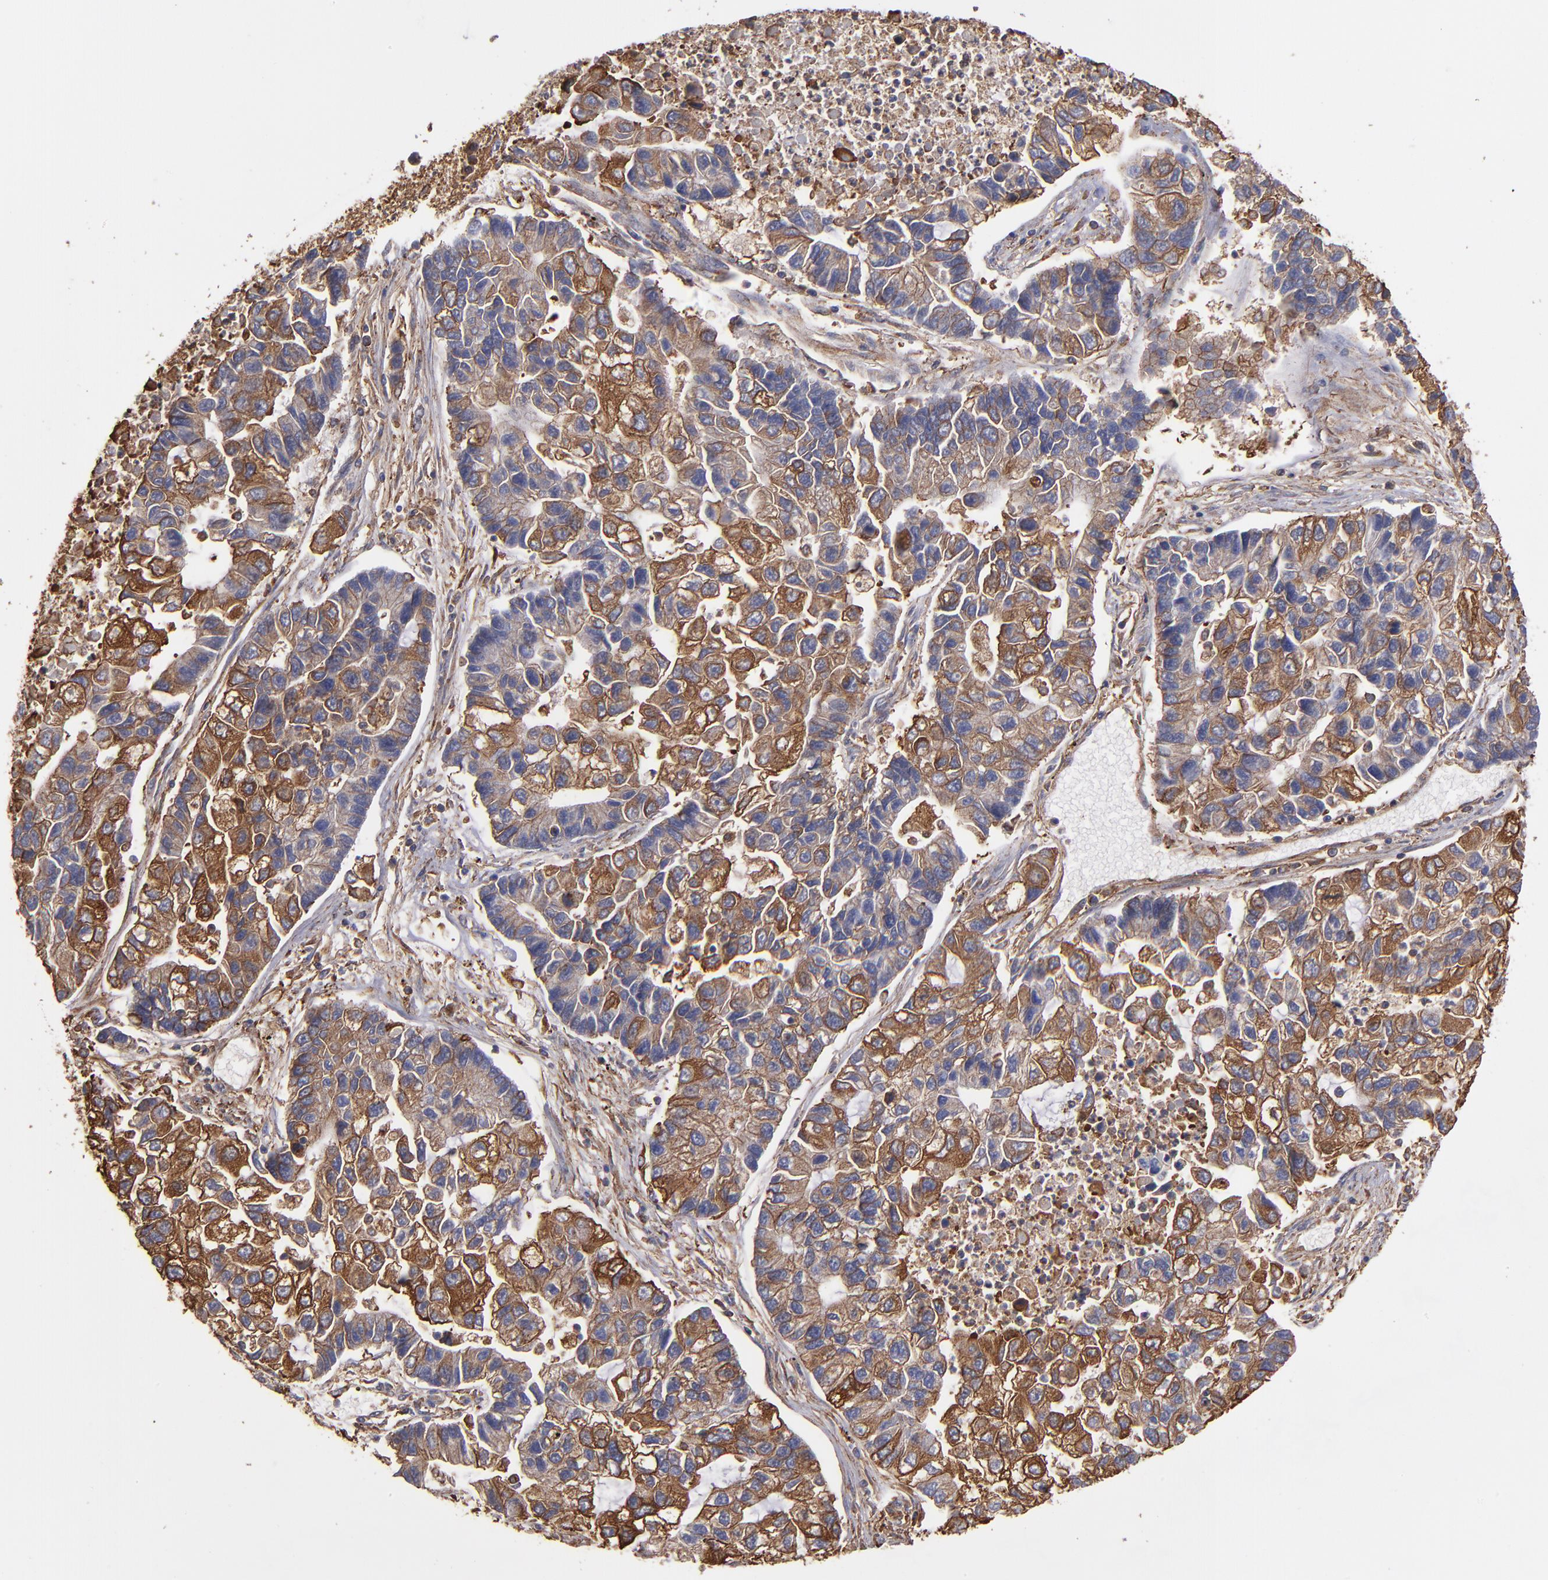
{"staining": {"intensity": "strong", "quantity": "25%-75%", "location": "cytoplasmic/membranous"}, "tissue": "lung cancer", "cell_type": "Tumor cells", "image_type": "cancer", "snomed": [{"axis": "morphology", "description": "Adenocarcinoma, NOS"}, {"axis": "topography", "description": "Lung"}], "caption": "This image exhibits IHC staining of lung adenocarcinoma, with high strong cytoplasmic/membranous staining in about 25%-75% of tumor cells.", "gene": "MVP", "patient": {"sex": "female", "age": 51}}